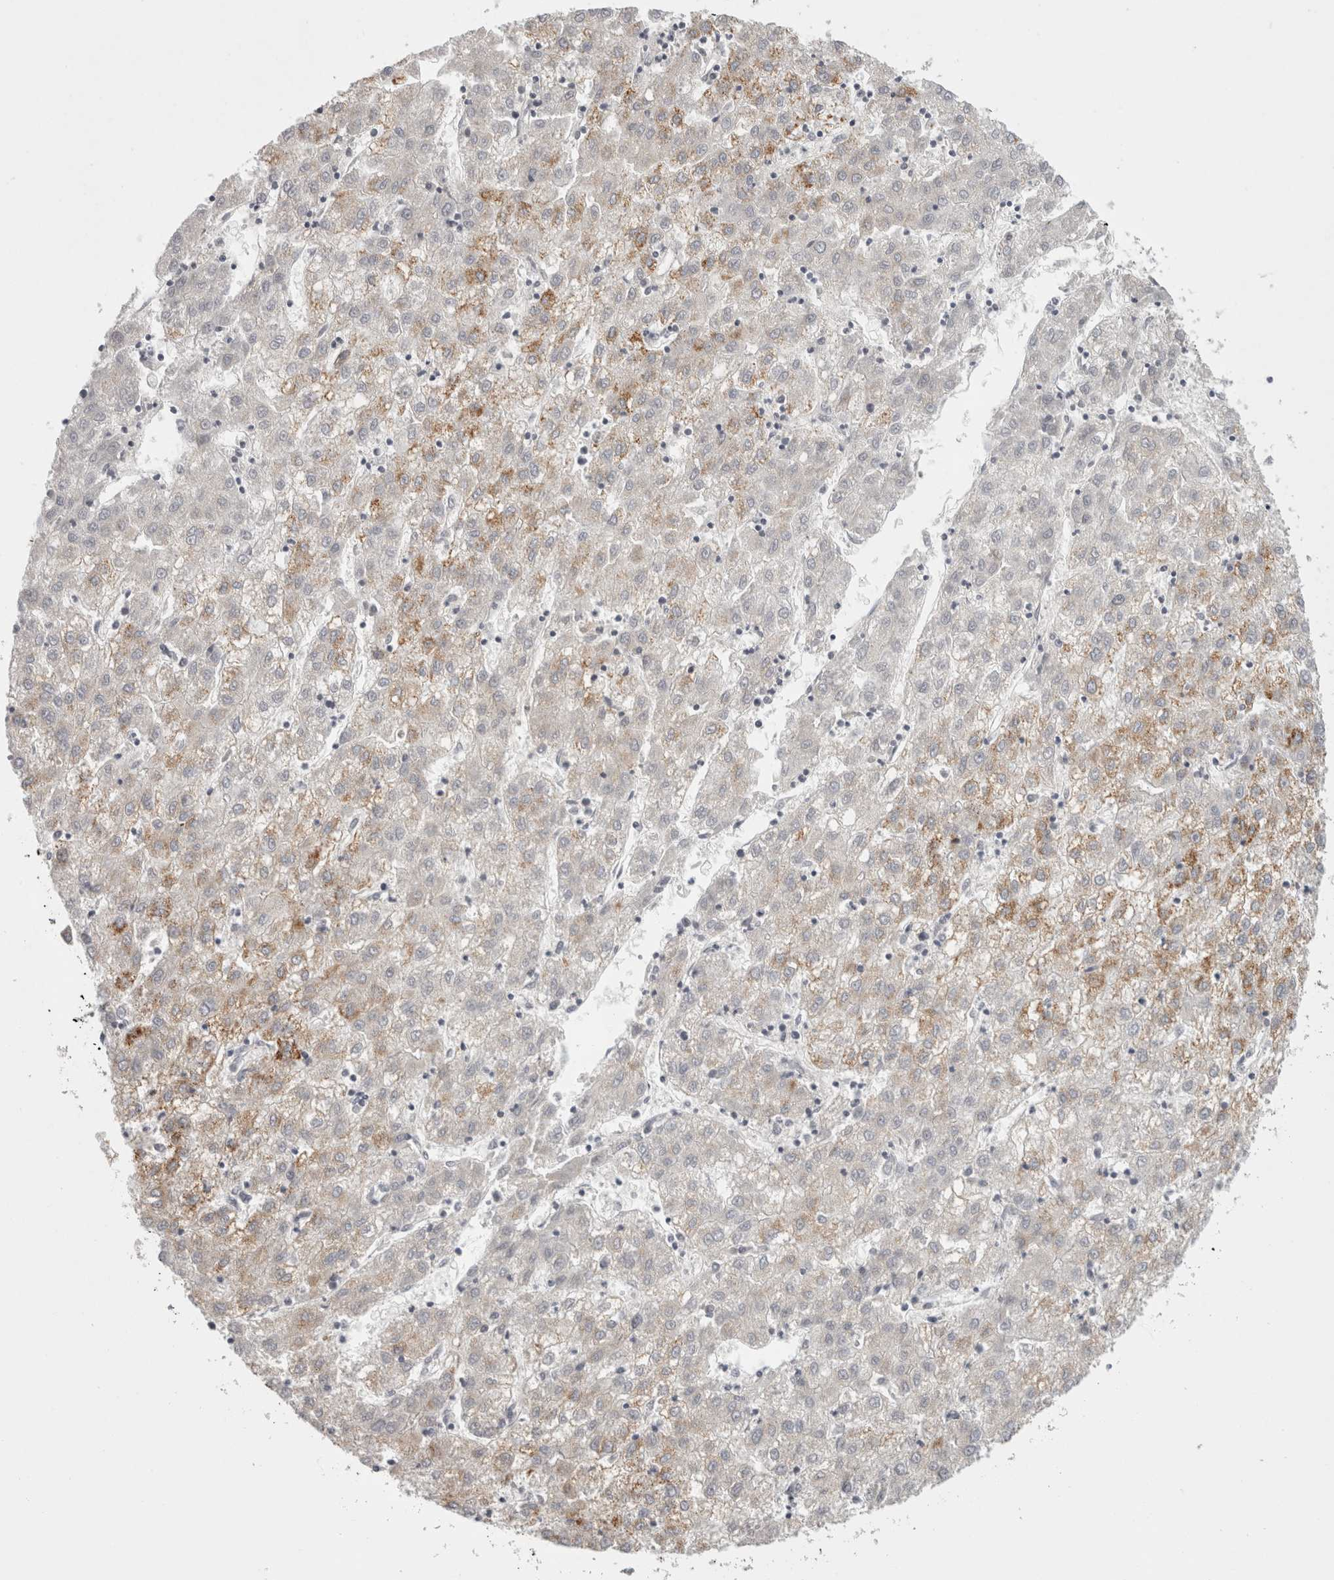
{"staining": {"intensity": "moderate", "quantity": "25%-75%", "location": "cytoplasmic/membranous"}, "tissue": "liver cancer", "cell_type": "Tumor cells", "image_type": "cancer", "snomed": [{"axis": "morphology", "description": "Carcinoma, Hepatocellular, NOS"}, {"axis": "topography", "description": "Liver"}], "caption": "IHC of liver cancer (hepatocellular carcinoma) demonstrates medium levels of moderate cytoplasmic/membranous staining in approximately 25%-75% of tumor cells.", "gene": "FBLIM1", "patient": {"sex": "male", "age": 72}}